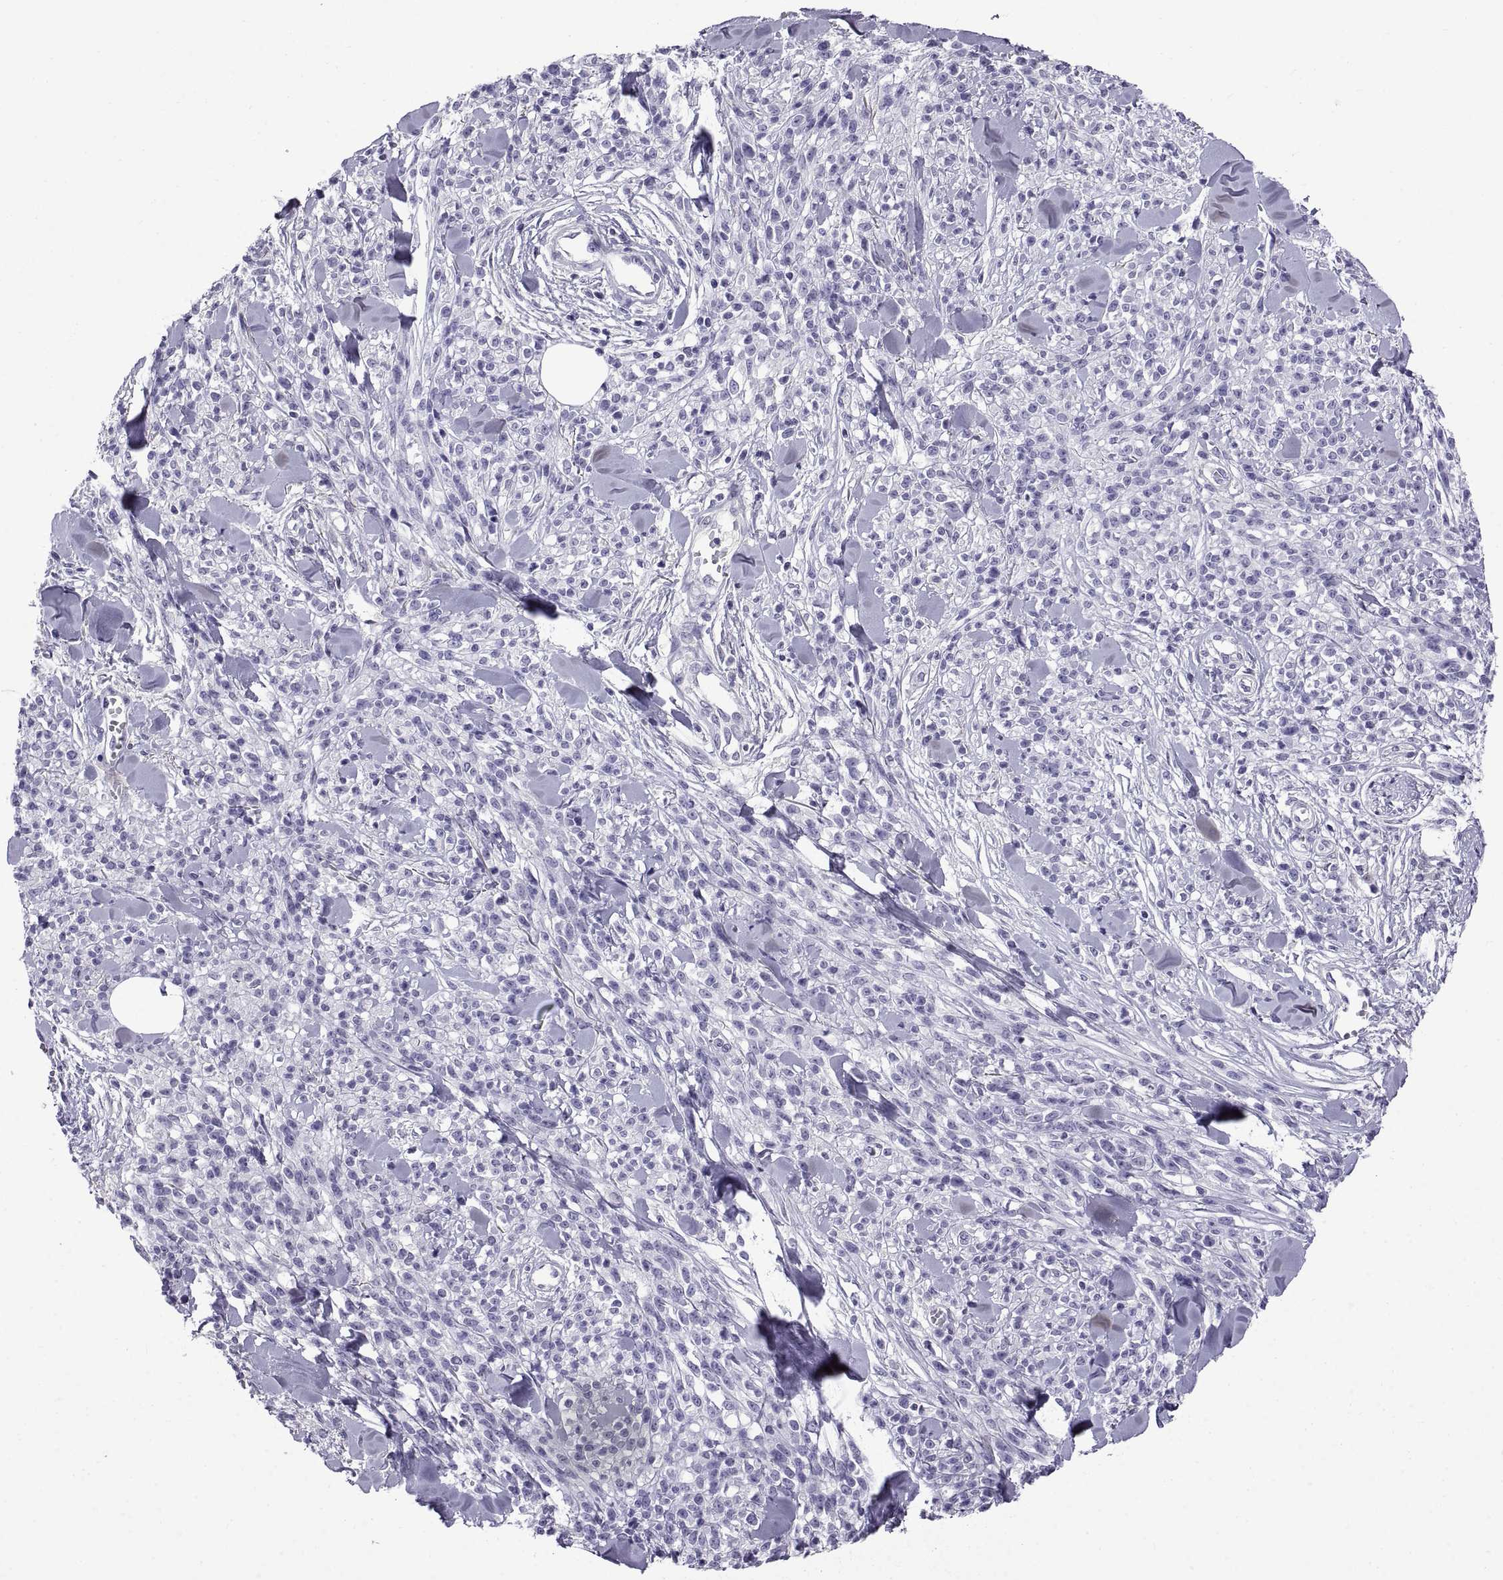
{"staining": {"intensity": "negative", "quantity": "none", "location": "none"}, "tissue": "melanoma", "cell_type": "Tumor cells", "image_type": "cancer", "snomed": [{"axis": "morphology", "description": "Malignant melanoma, NOS"}, {"axis": "topography", "description": "Skin"}, {"axis": "topography", "description": "Skin of trunk"}], "caption": "Immunohistochemistry (IHC) of human melanoma shows no positivity in tumor cells.", "gene": "SPDYE1", "patient": {"sex": "male", "age": 74}}